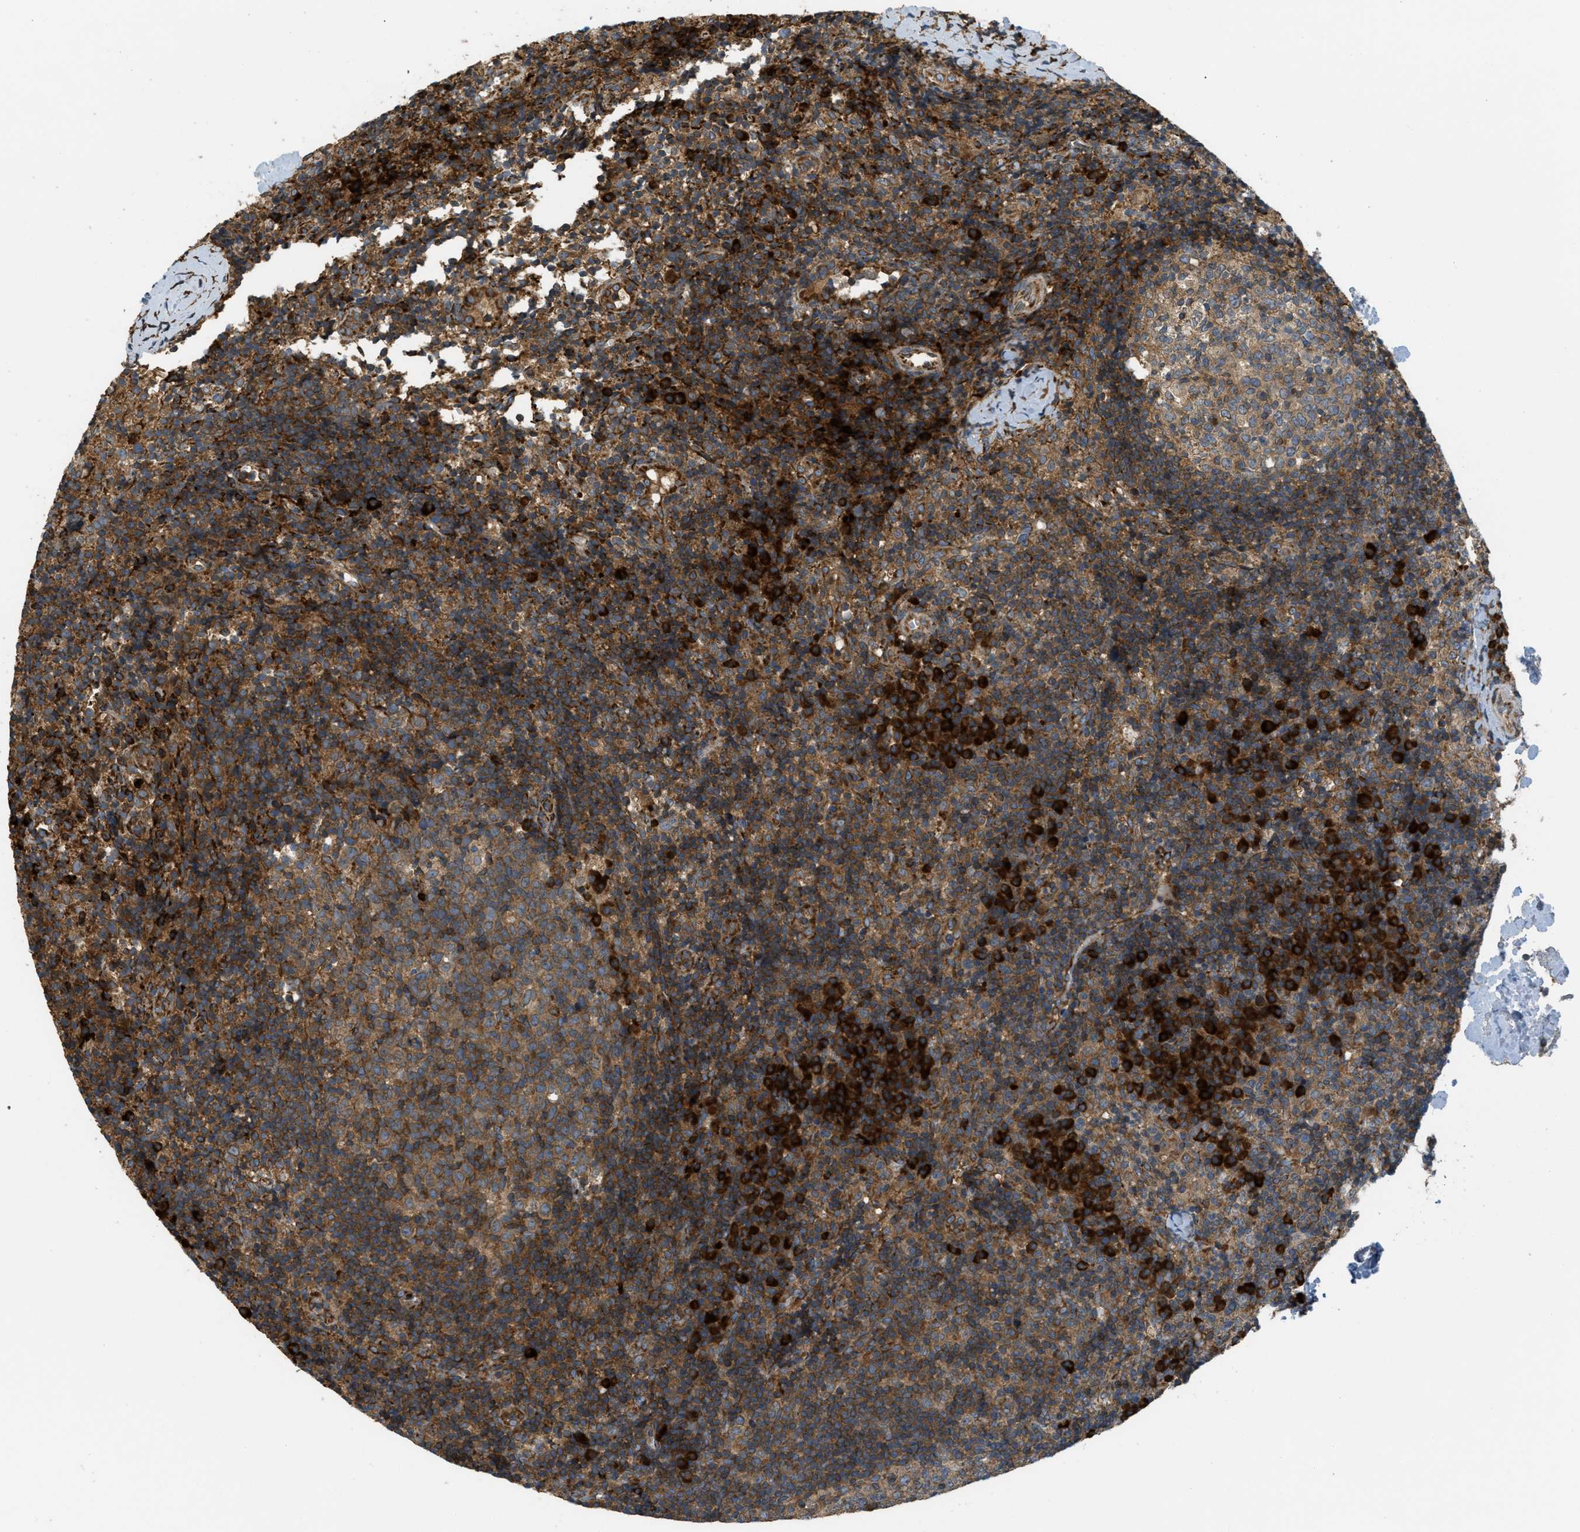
{"staining": {"intensity": "moderate", "quantity": ">75%", "location": "cytoplasmic/membranous"}, "tissue": "lymph node", "cell_type": "Germinal center cells", "image_type": "normal", "snomed": [{"axis": "morphology", "description": "Normal tissue, NOS"}, {"axis": "morphology", "description": "Inflammation, NOS"}, {"axis": "topography", "description": "Lymph node"}], "caption": "The histopathology image demonstrates staining of unremarkable lymph node, revealing moderate cytoplasmic/membranous protein staining (brown color) within germinal center cells. (brown staining indicates protein expression, while blue staining denotes nuclei).", "gene": "PCDH18", "patient": {"sex": "male", "age": 55}}